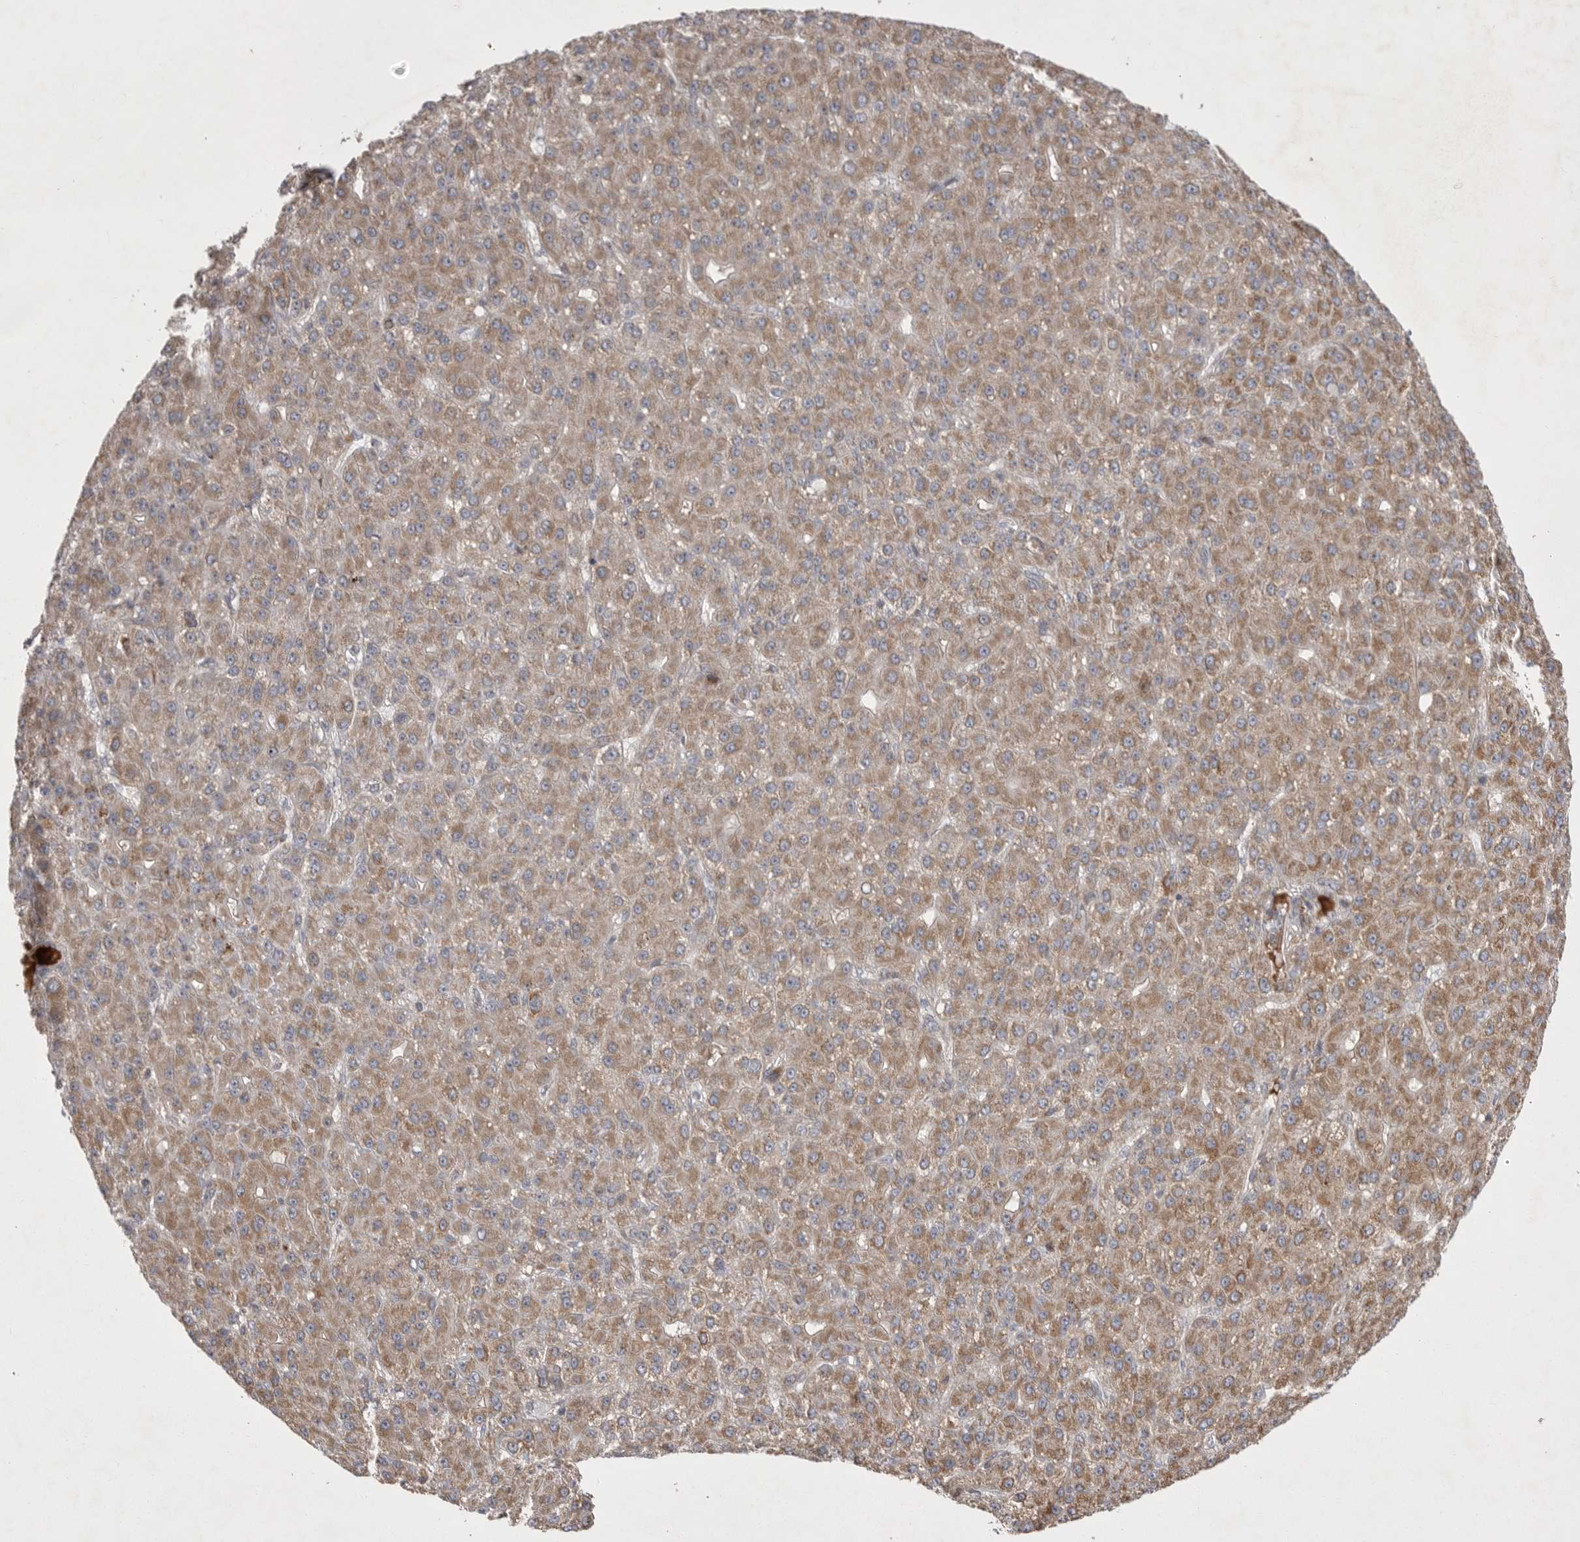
{"staining": {"intensity": "moderate", "quantity": "25%-75%", "location": "cytoplasmic/membranous"}, "tissue": "liver cancer", "cell_type": "Tumor cells", "image_type": "cancer", "snomed": [{"axis": "morphology", "description": "Carcinoma, Hepatocellular, NOS"}, {"axis": "topography", "description": "Liver"}], "caption": "Immunohistochemistry of liver cancer exhibits medium levels of moderate cytoplasmic/membranous positivity in about 25%-75% of tumor cells.", "gene": "KYAT3", "patient": {"sex": "male", "age": 67}}